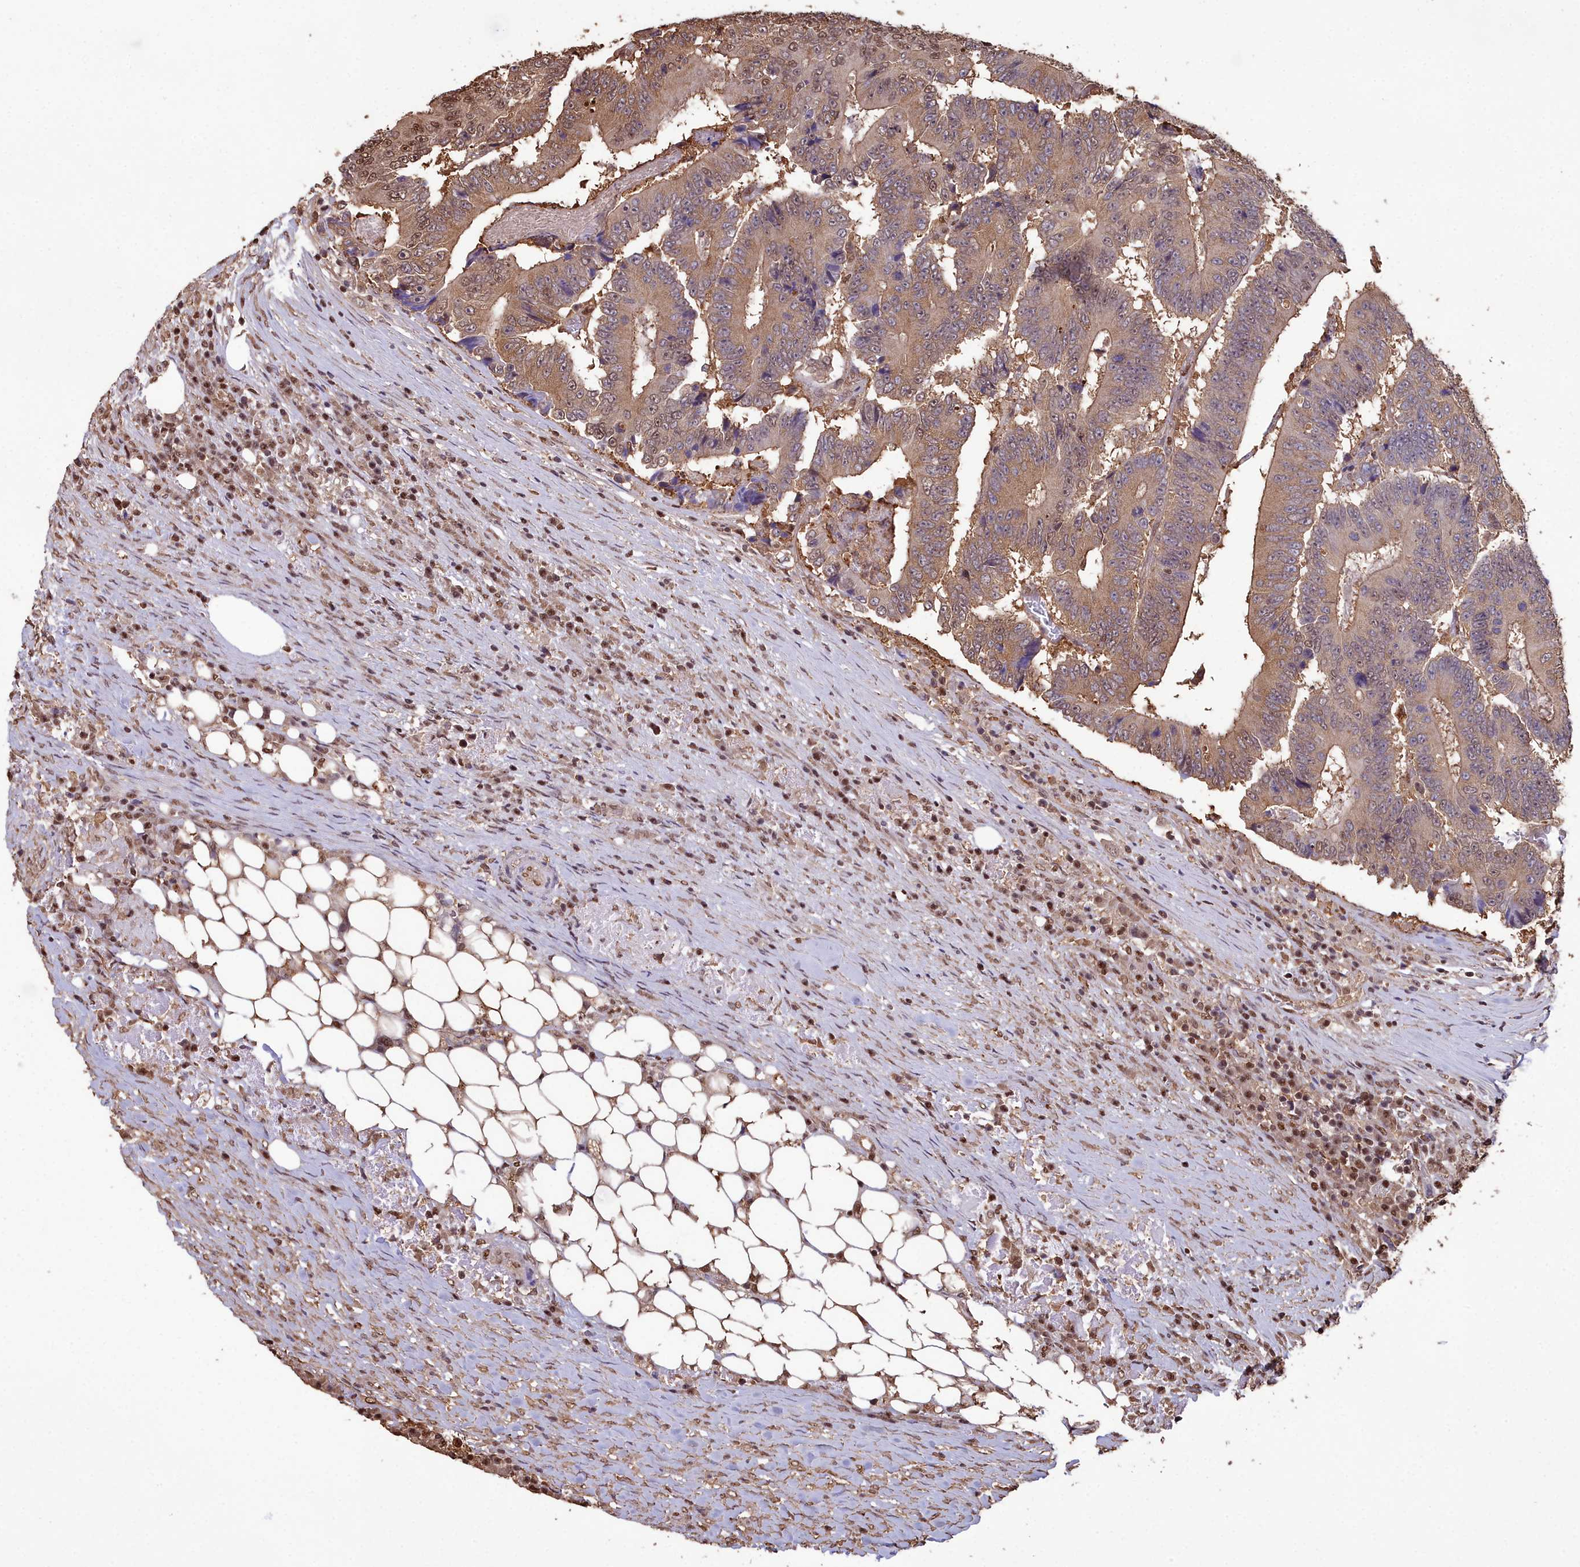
{"staining": {"intensity": "moderate", "quantity": ">75%", "location": "cytoplasmic/membranous,nuclear"}, "tissue": "colorectal cancer", "cell_type": "Tumor cells", "image_type": "cancer", "snomed": [{"axis": "morphology", "description": "Adenocarcinoma, NOS"}, {"axis": "topography", "description": "Colon"}], "caption": "Approximately >75% of tumor cells in adenocarcinoma (colorectal) show moderate cytoplasmic/membranous and nuclear protein expression as visualized by brown immunohistochemical staining.", "gene": "GAPDH", "patient": {"sex": "male", "age": 83}}